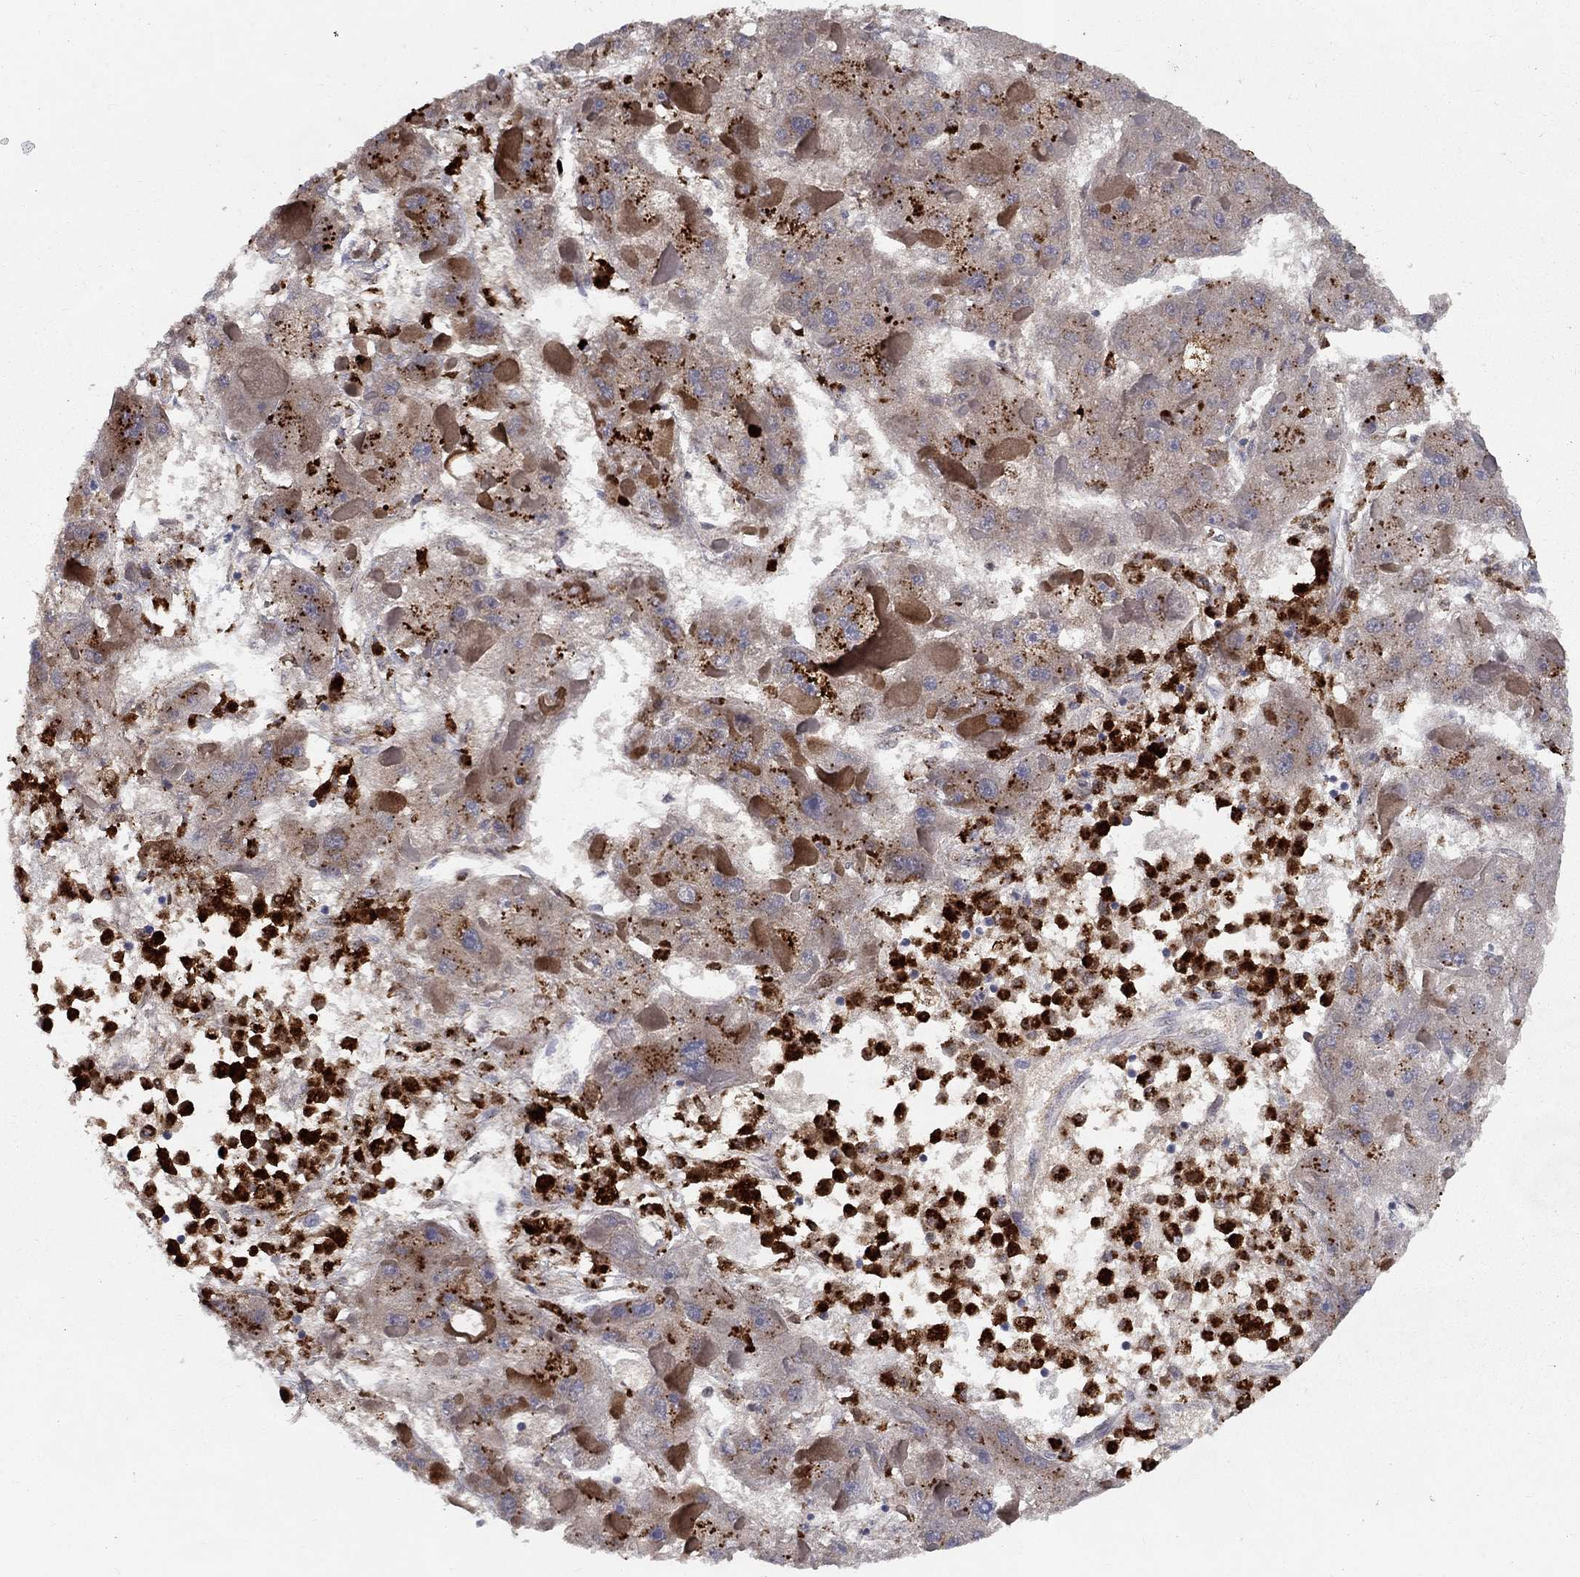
{"staining": {"intensity": "strong", "quantity": "25%-75%", "location": "cytoplasmic/membranous"}, "tissue": "liver cancer", "cell_type": "Tumor cells", "image_type": "cancer", "snomed": [{"axis": "morphology", "description": "Carcinoma, Hepatocellular, NOS"}, {"axis": "topography", "description": "Liver"}], "caption": "Immunohistochemistry image of neoplastic tissue: human liver cancer stained using IHC demonstrates high levels of strong protein expression localized specifically in the cytoplasmic/membranous of tumor cells, appearing as a cytoplasmic/membranous brown color.", "gene": "EPDR1", "patient": {"sex": "female", "age": 73}}